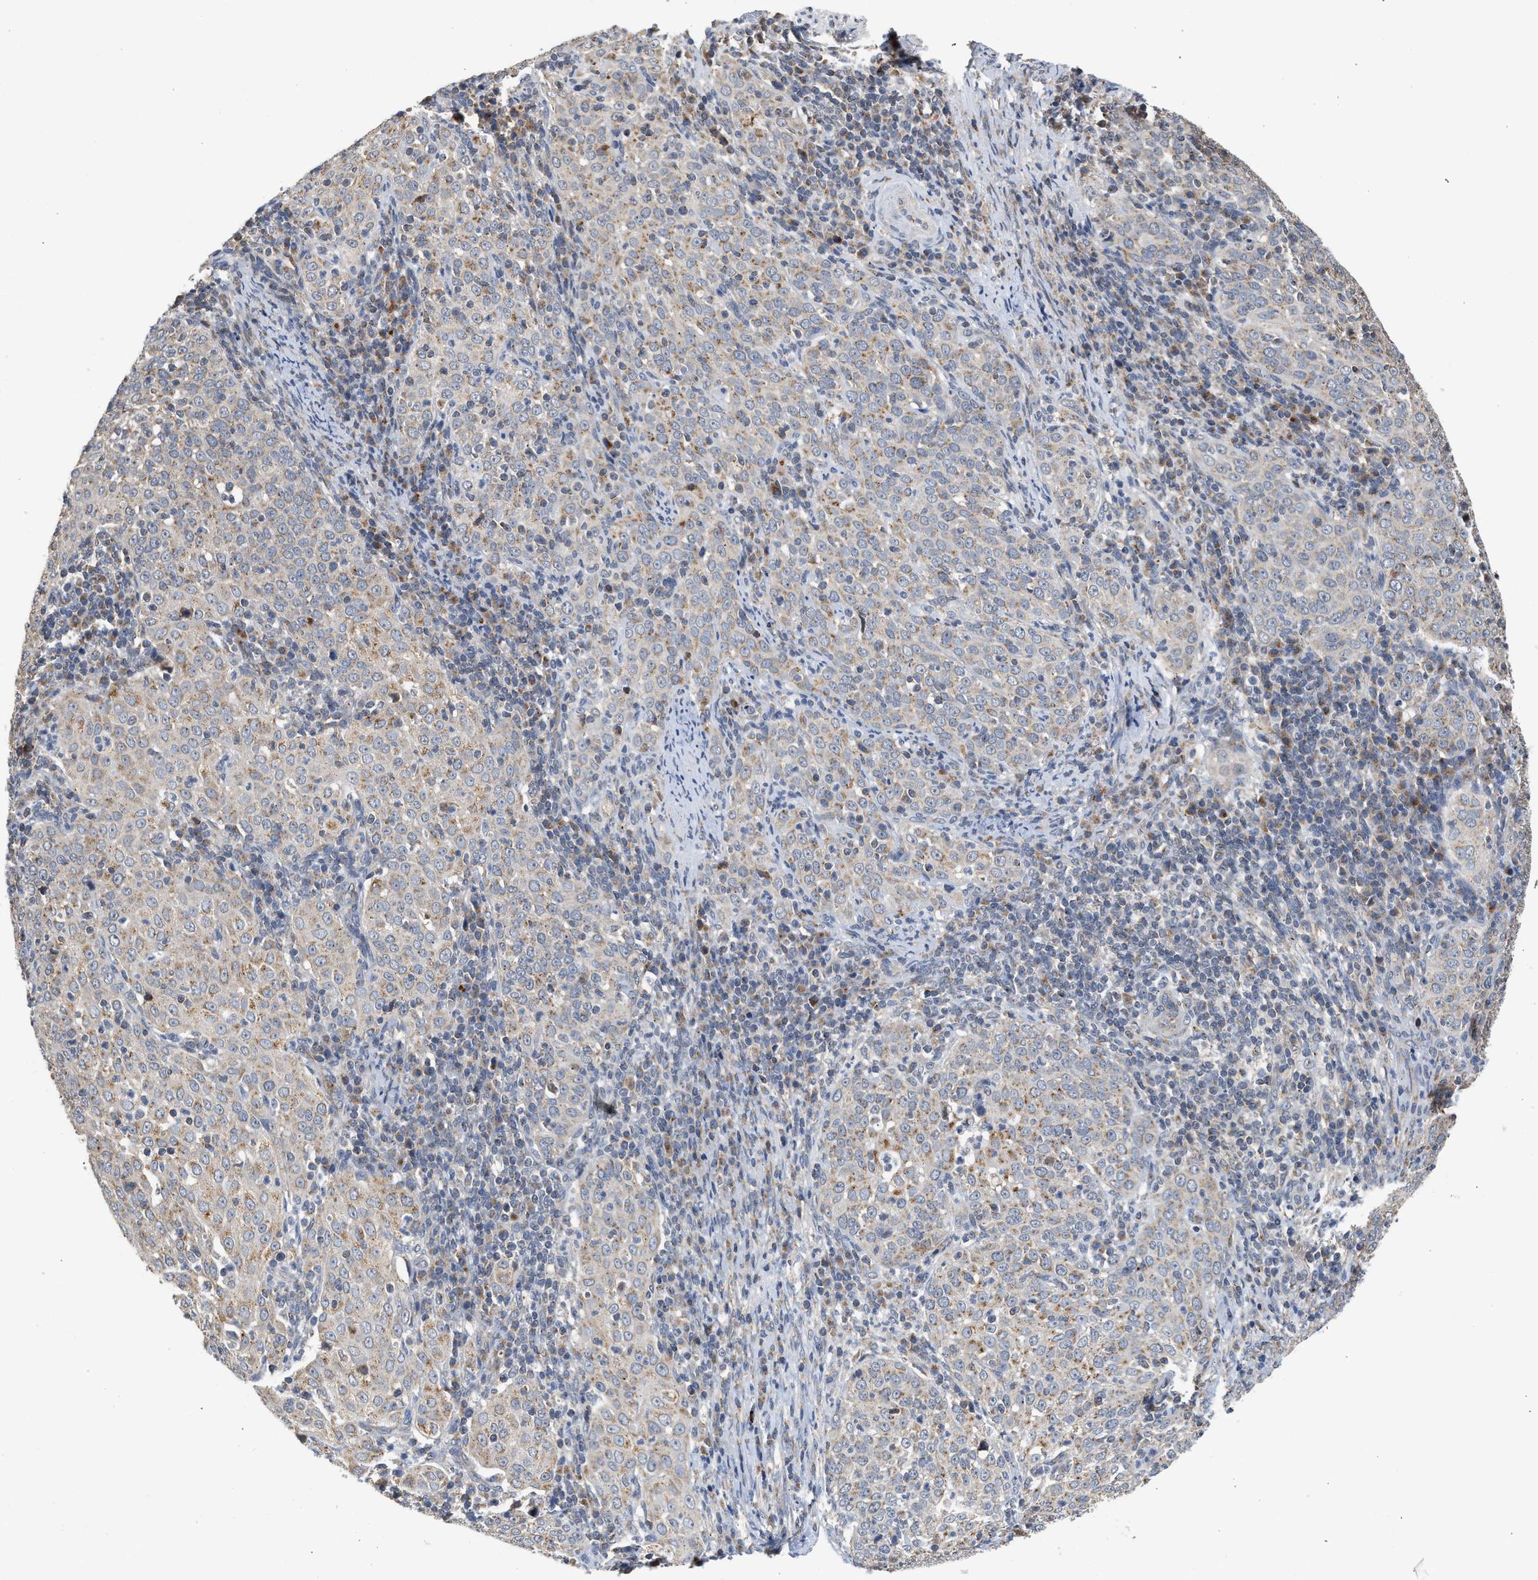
{"staining": {"intensity": "negative", "quantity": "none", "location": "none"}, "tissue": "cervical cancer", "cell_type": "Tumor cells", "image_type": "cancer", "snomed": [{"axis": "morphology", "description": "Squamous cell carcinoma, NOS"}, {"axis": "topography", "description": "Cervix"}], "caption": "Tumor cells show no significant expression in squamous cell carcinoma (cervical).", "gene": "PIM1", "patient": {"sex": "female", "age": 51}}